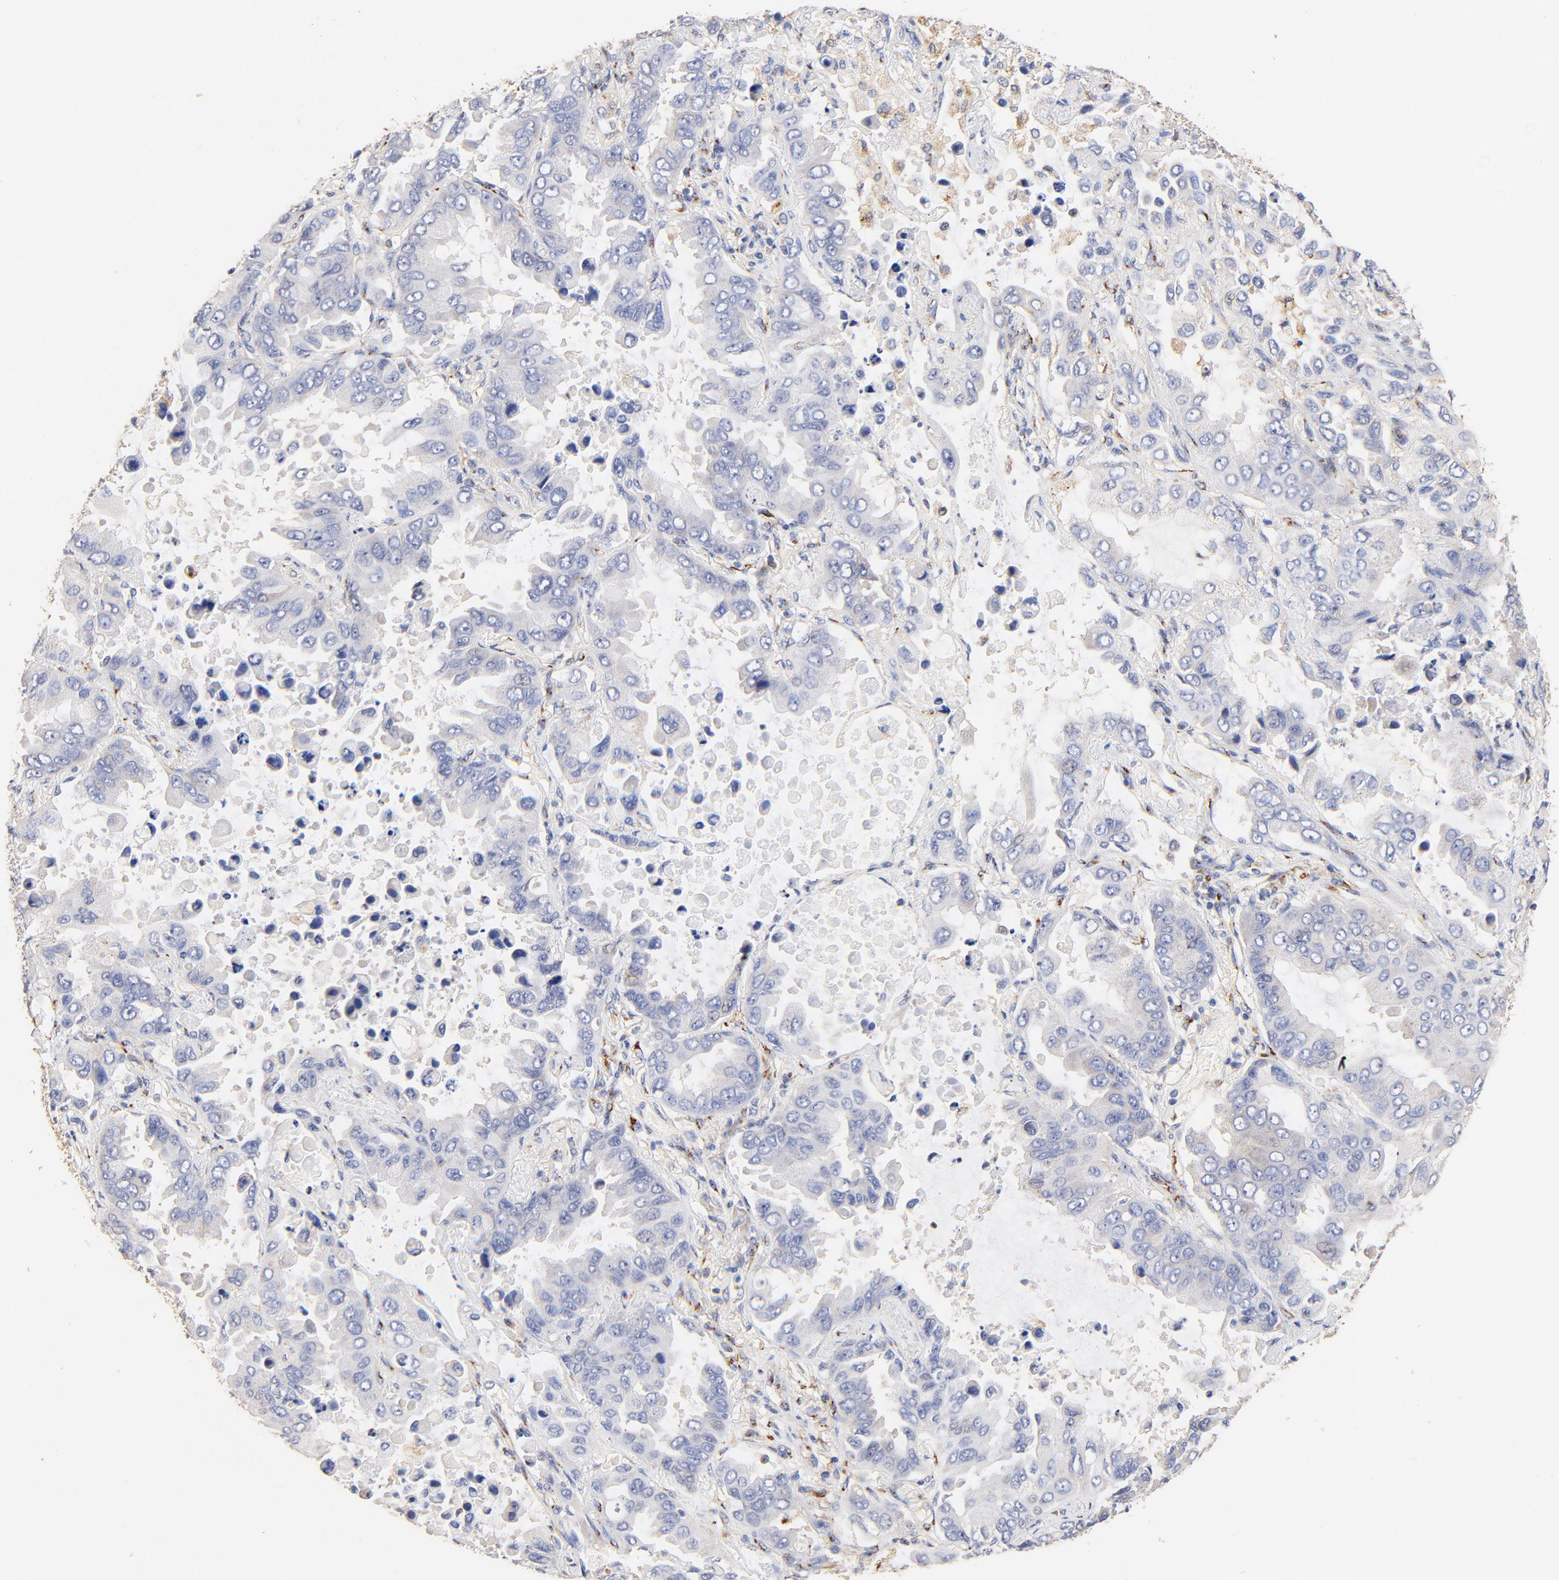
{"staining": {"intensity": "negative", "quantity": "none", "location": "none"}, "tissue": "lung cancer", "cell_type": "Tumor cells", "image_type": "cancer", "snomed": [{"axis": "morphology", "description": "Adenocarcinoma, NOS"}, {"axis": "topography", "description": "Lung"}], "caption": "DAB immunohistochemical staining of human lung adenocarcinoma exhibits no significant positivity in tumor cells.", "gene": "FMNL3", "patient": {"sex": "male", "age": 64}}